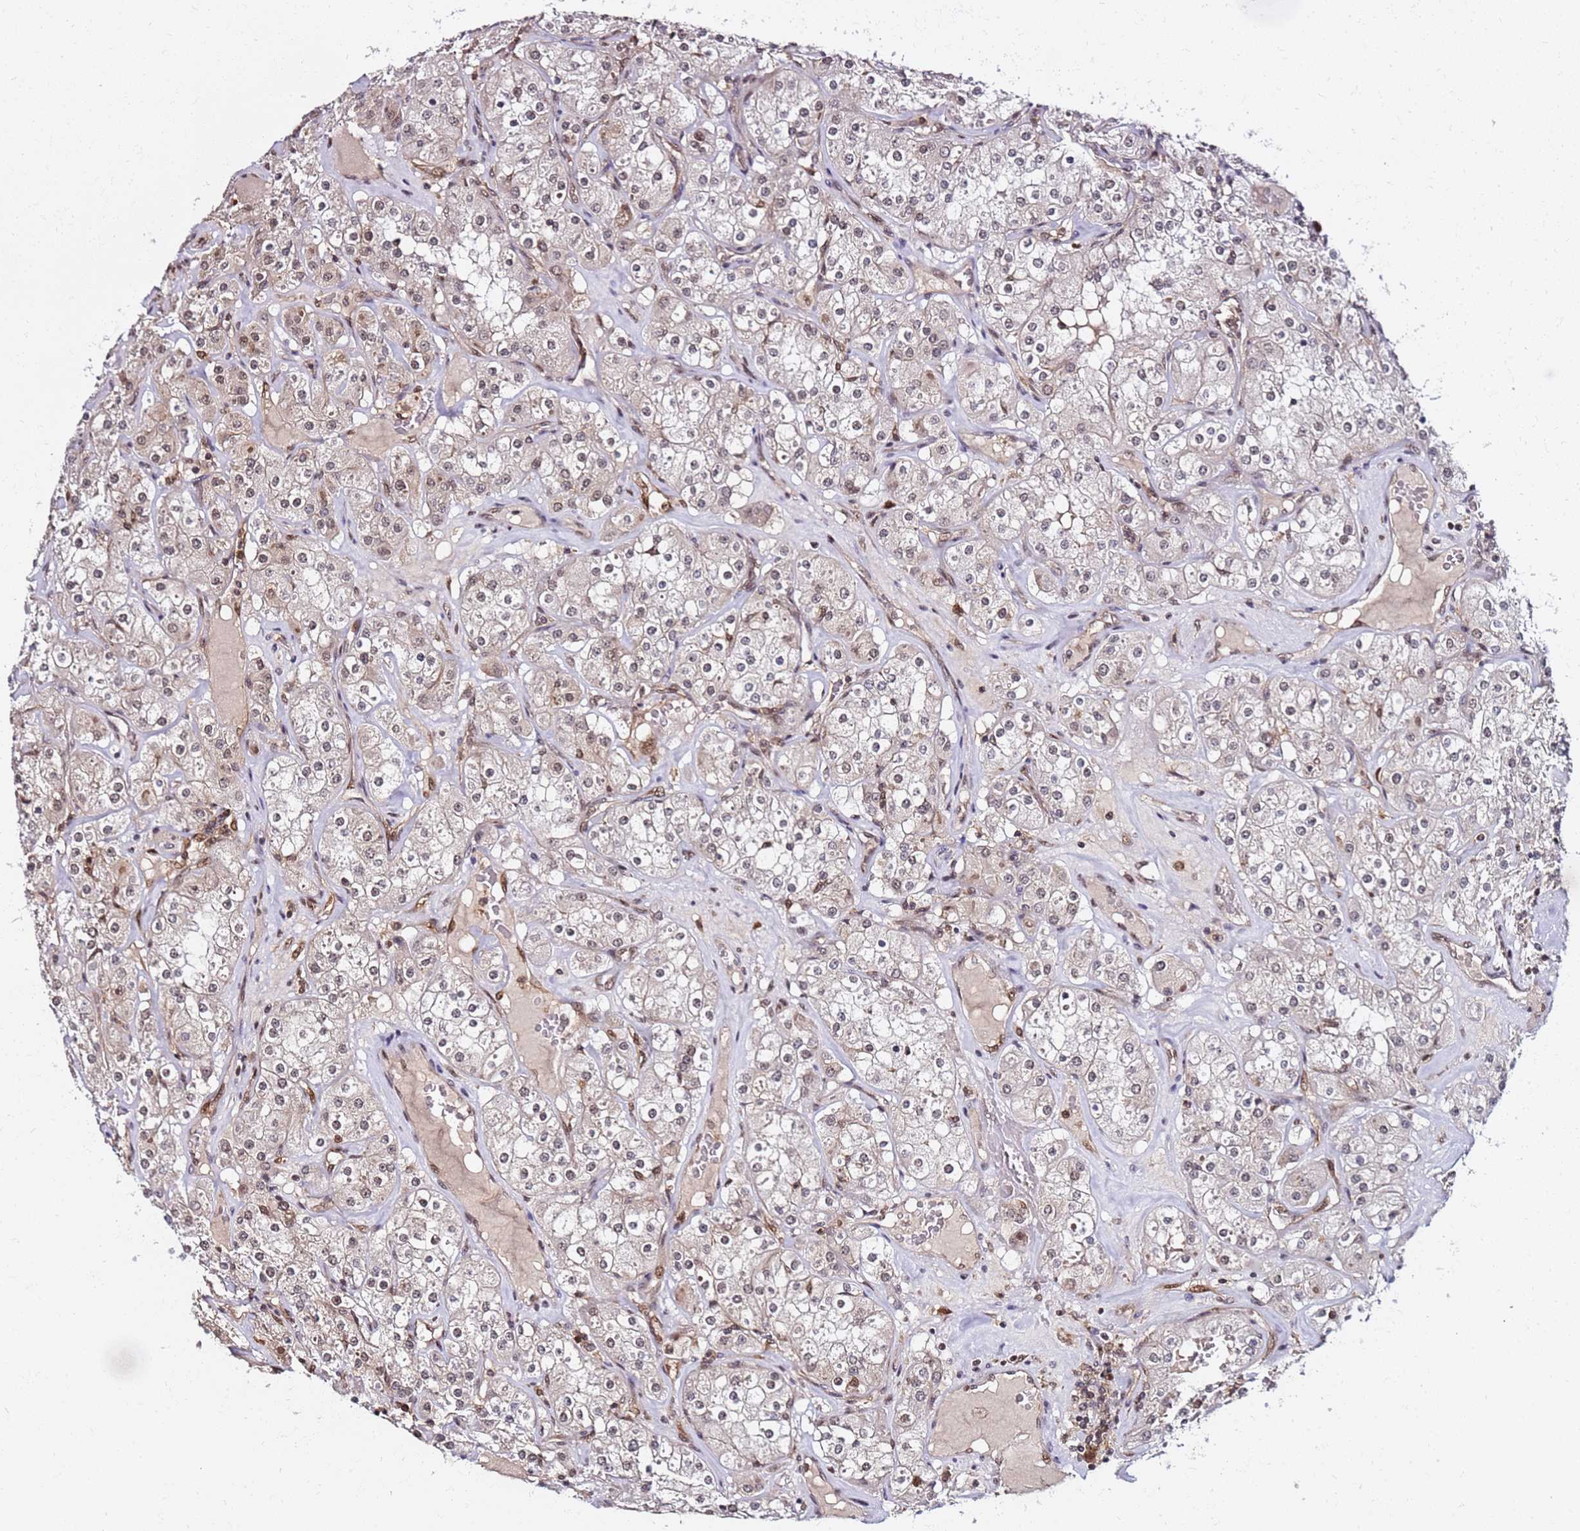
{"staining": {"intensity": "weak", "quantity": "25%-75%", "location": "nuclear"}, "tissue": "renal cancer", "cell_type": "Tumor cells", "image_type": "cancer", "snomed": [{"axis": "morphology", "description": "Adenocarcinoma, NOS"}, {"axis": "topography", "description": "Kidney"}], "caption": "Immunohistochemistry (IHC) of renal cancer demonstrates low levels of weak nuclear expression in about 25%-75% of tumor cells.", "gene": "RGS18", "patient": {"sex": "male", "age": 77}}